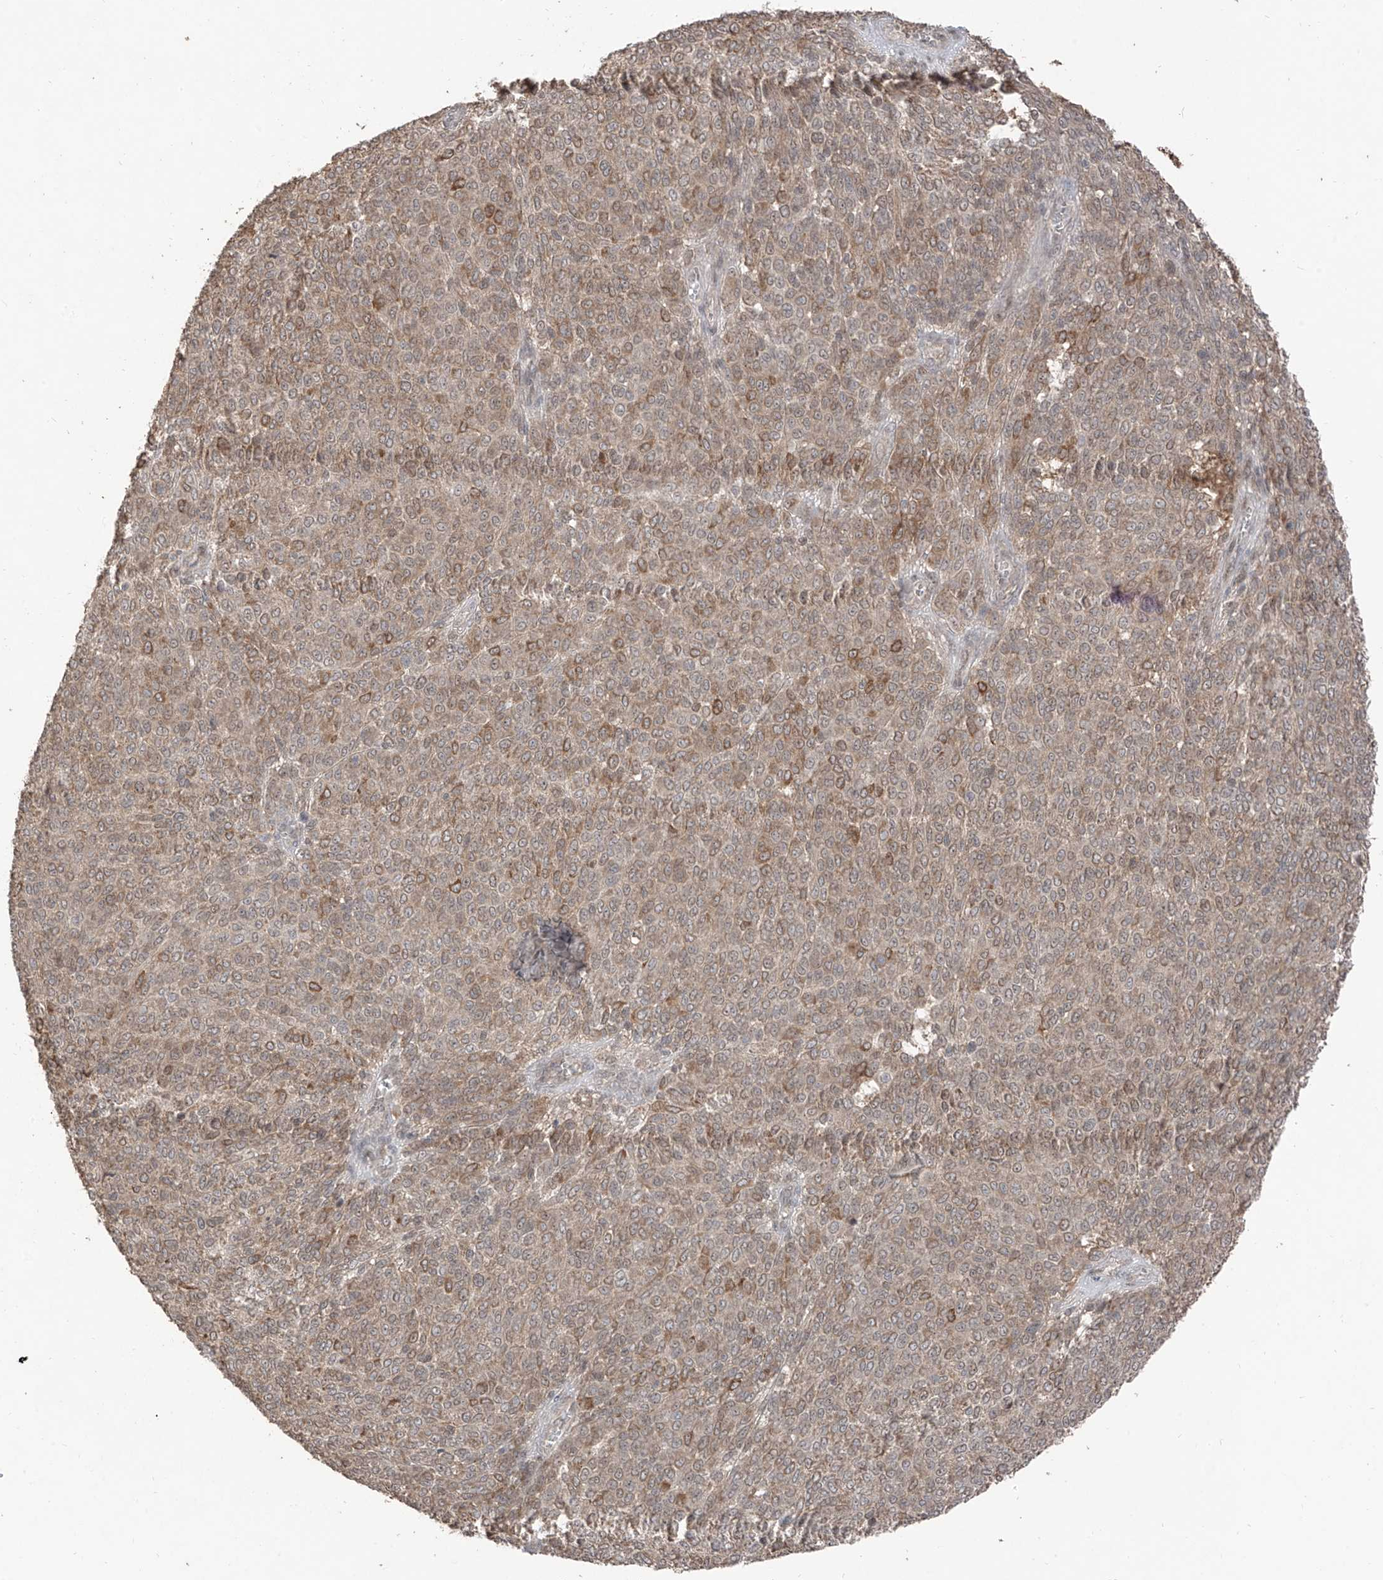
{"staining": {"intensity": "weak", "quantity": ">75%", "location": "cytoplasmic/membranous,nuclear"}, "tissue": "melanoma", "cell_type": "Tumor cells", "image_type": "cancer", "snomed": [{"axis": "morphology", "description": "Malignant melanoma, NOS"}, {"axis": "topography", "description": "Skin"}], "caption": "High-magnification brightfield microscopy of malignant melanoma stained with DAB (brown) and counterstained with hematoxylin (blue). tumor cells exhibit weak cytoplasmic/membranous and nuclear expression is appreciated in approximately>75% of cells. Nuclei are stained in blue.", "gene": "COLGALT2", "patient": {"sex": "male", "age": 49}}